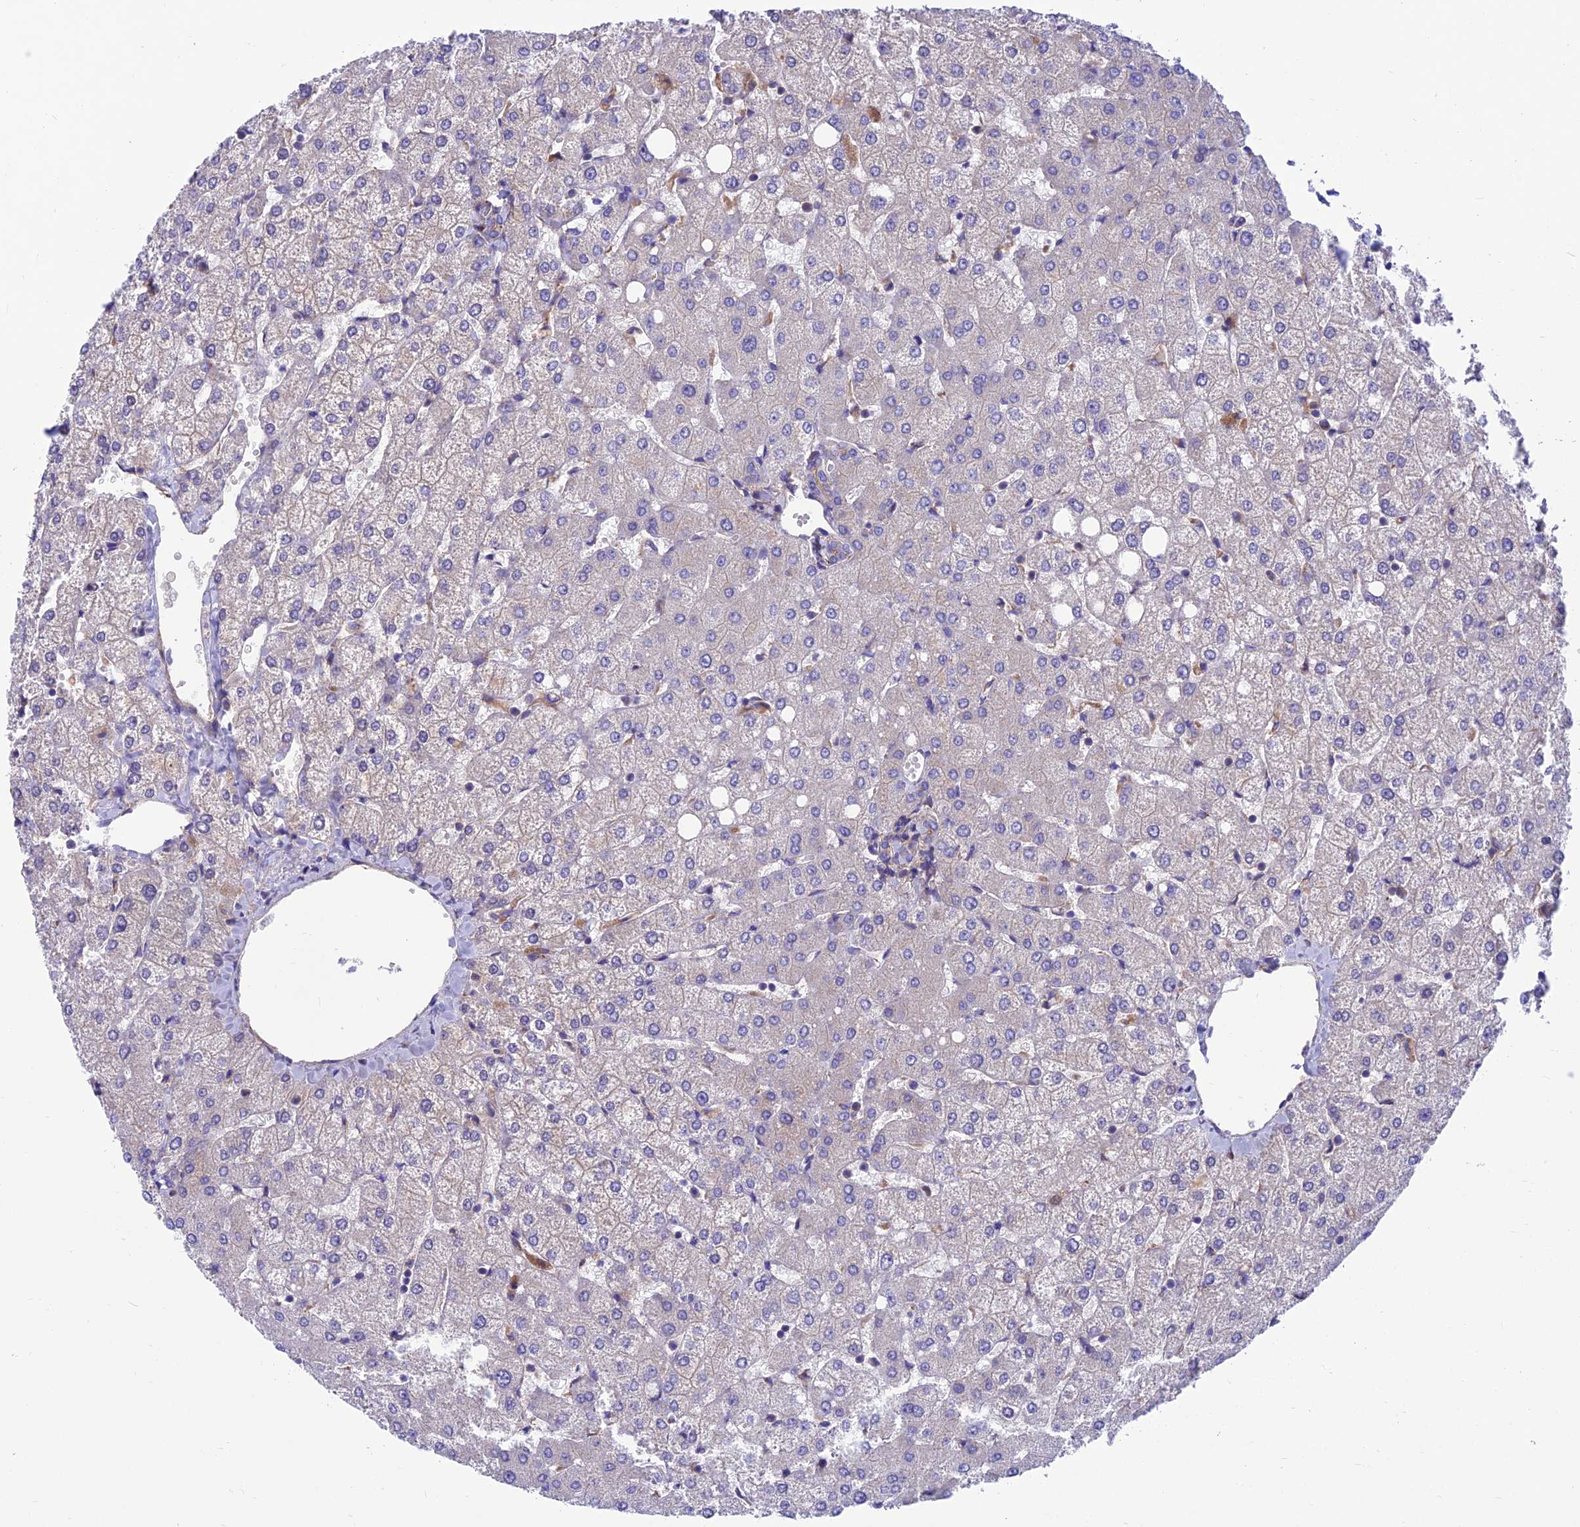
{"staining": {"intensity": "negative", "quantity": "none", "location": "none"}, "tissue": "liver", "cell_type": "Cholangiocytes", "image_type": "normal", "snomed": [{"axis": "morphology", "description": "Normal tissue, NOS"}, {"axis": "topography", "description": "Liver"}], "caption": "Image shows no significant protein positivity in cholangiocytes of unremarkable liver.", "gene": "VPS16", "patient": {"sex": "female", "age": 54}}